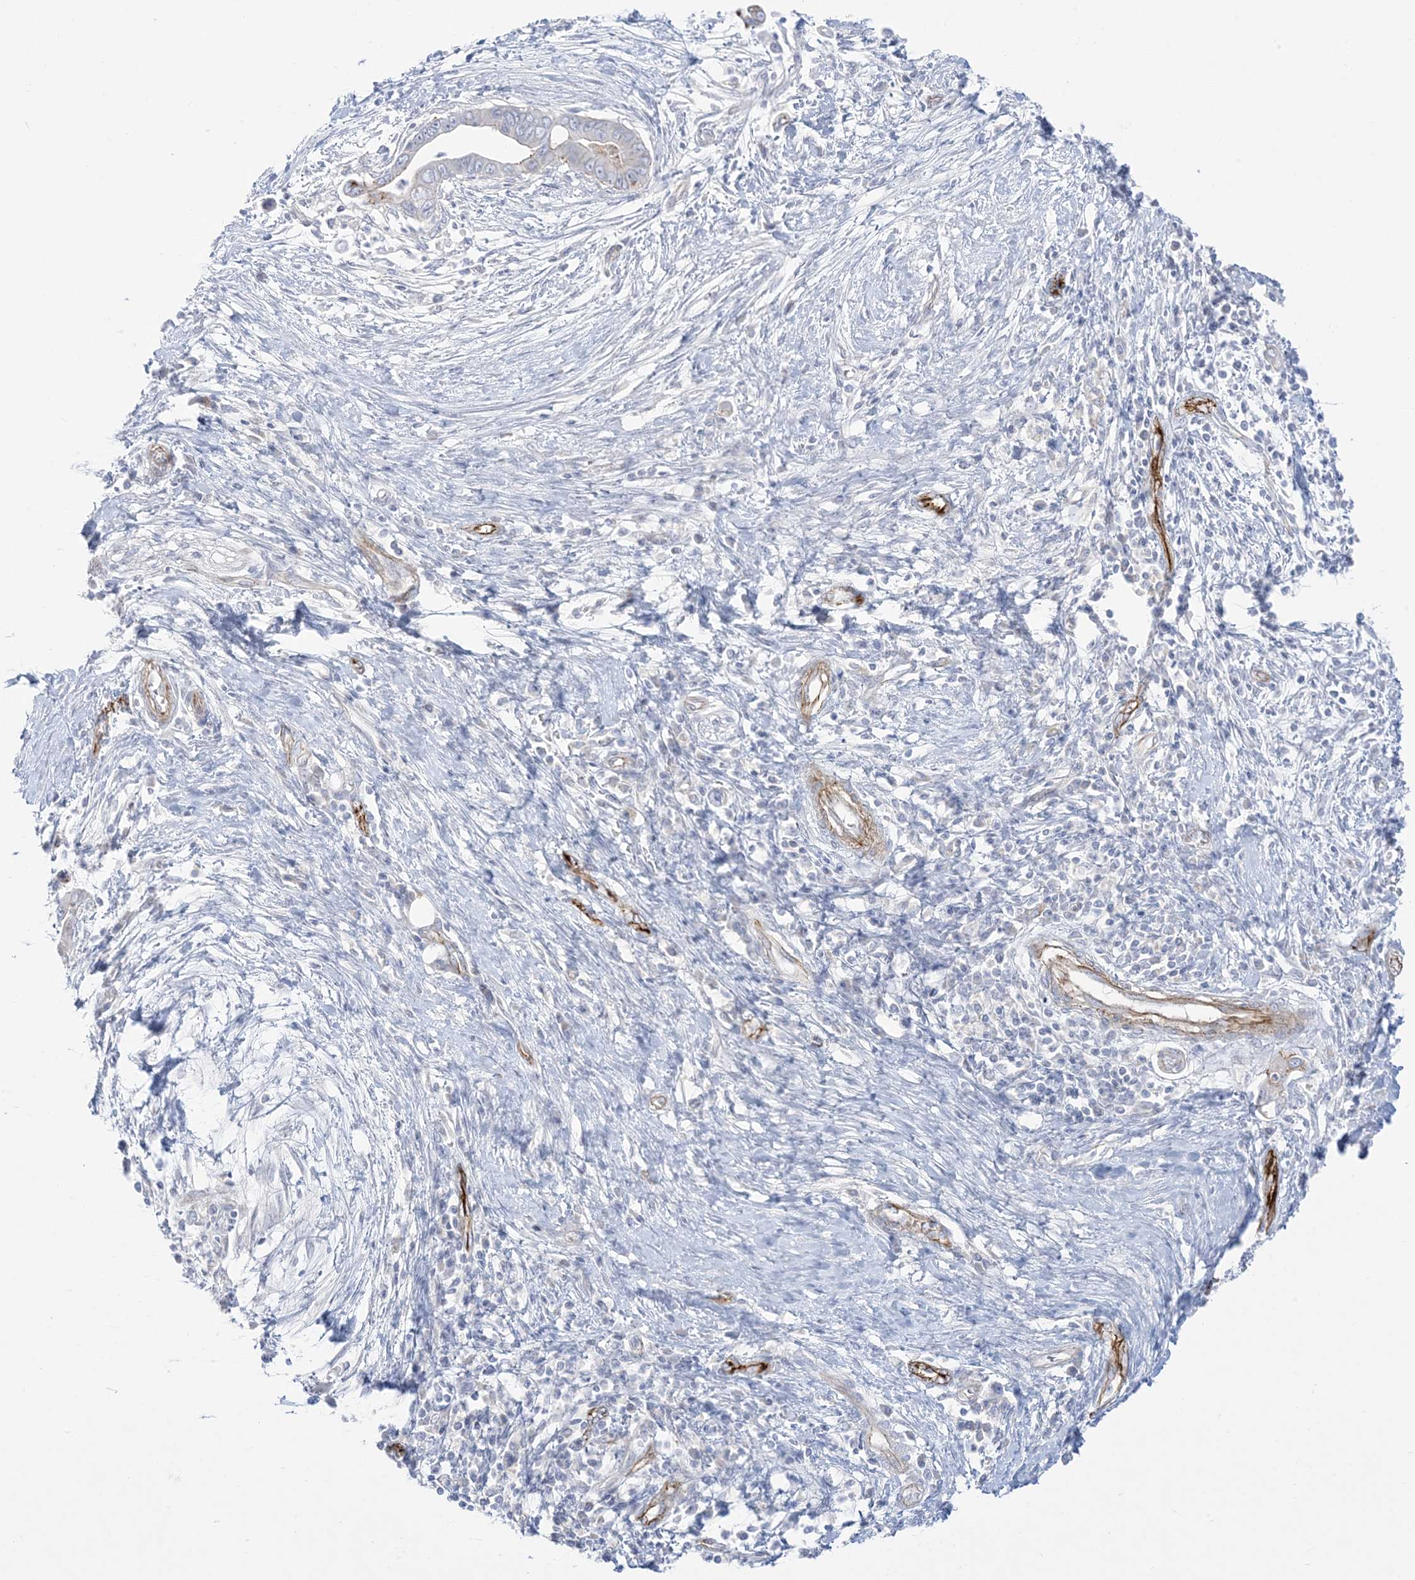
{"staining": {"intensity": "moderate", "quantity": "<25%", "location": "cytoplasmic/membranous"}, "tissue": "pancreatic cancer", "cell_type": "Tumor cells", "image_type": "cancer", "snomed": [{"axis": "morphology", "description": "Adenocarcinoma, NOS"}, {"axis": "topography", "description": "Pancreas"}], "caption": "Human pancreatic cancer (adenocarcinoma) stained with a brown dye reveals moderate cytoplasmic/membranous positive staining in about <25% of tumor cells.", "gene": "B3GNT7", "patient": {"sex": "male", "age": 75}}